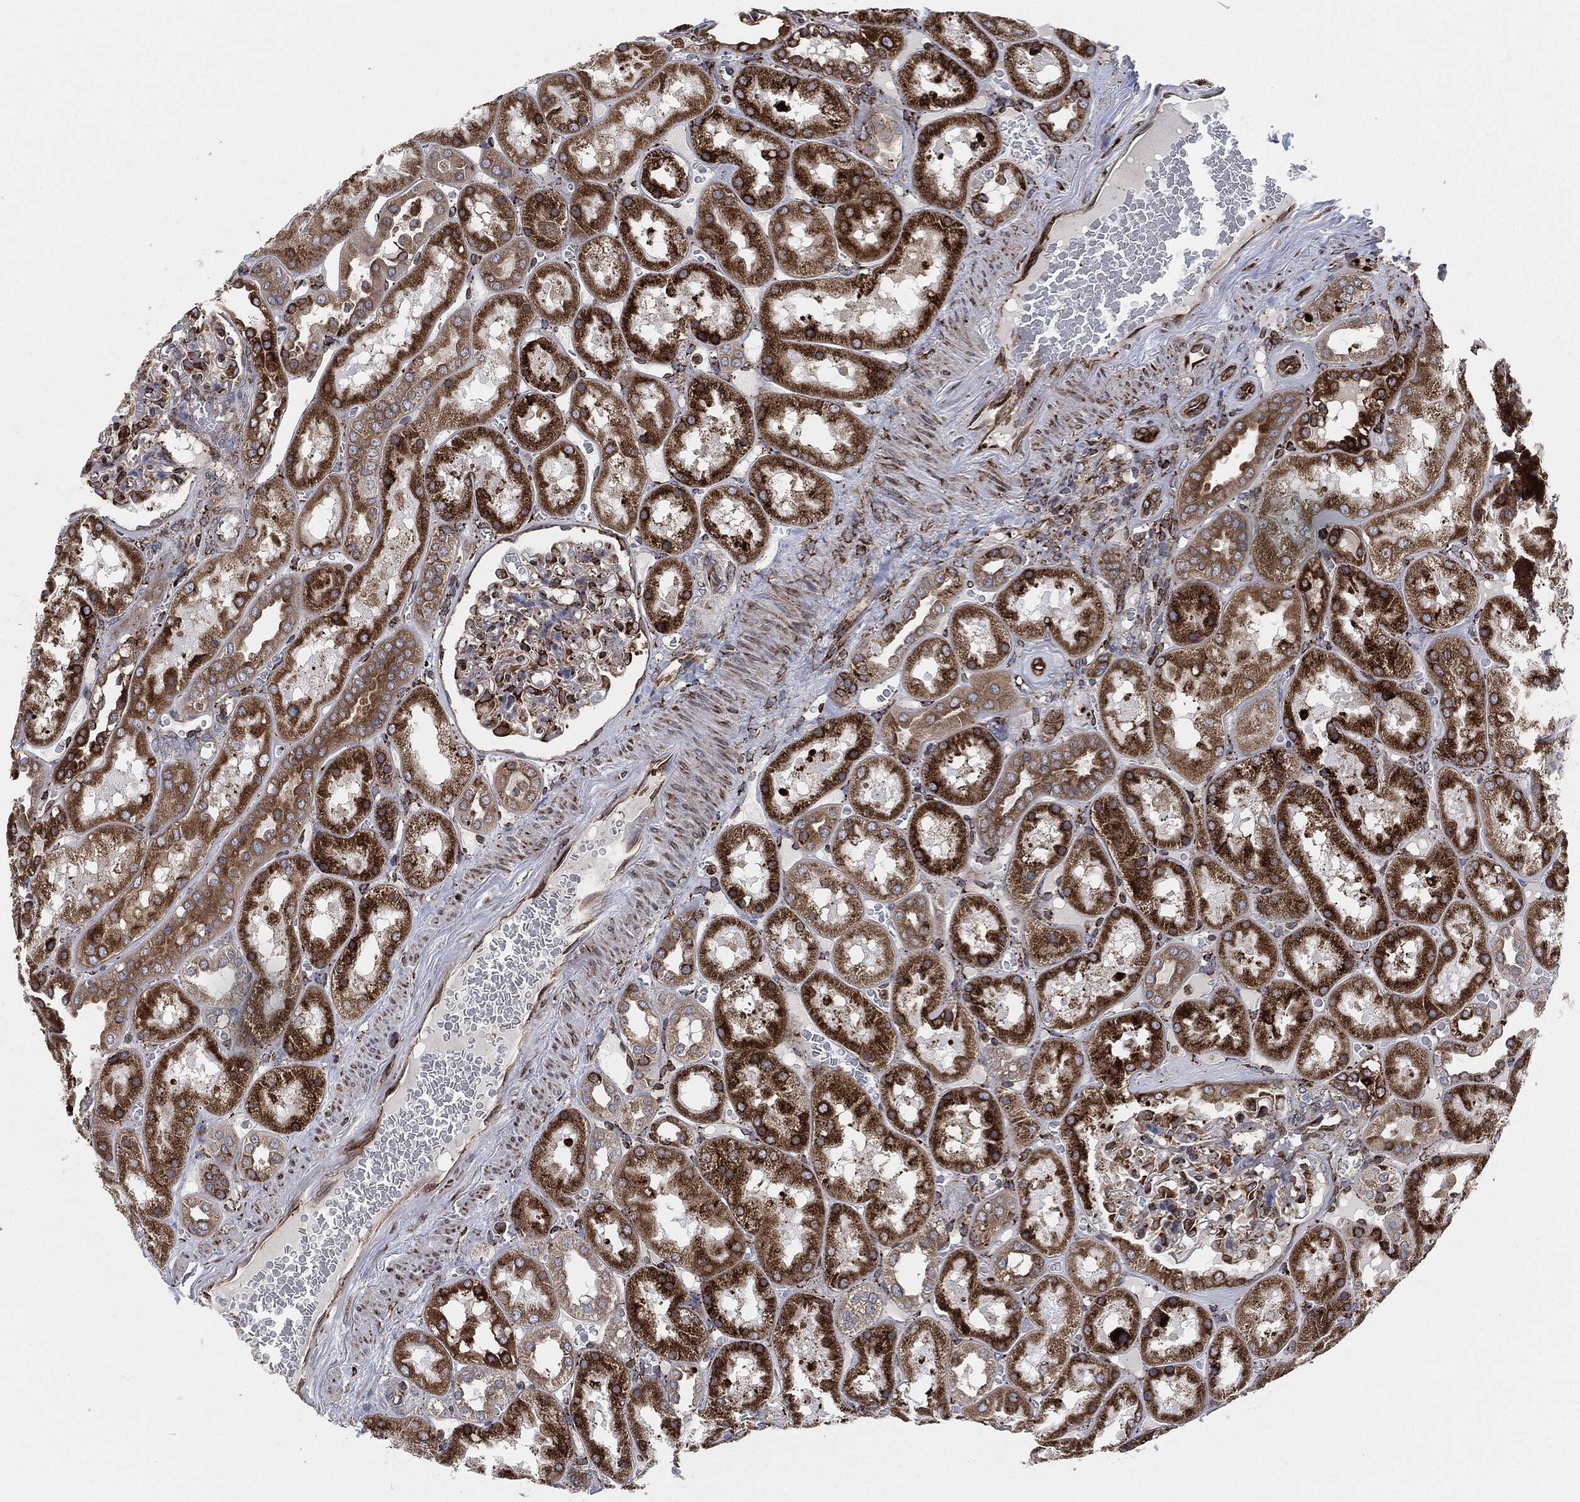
{"staining": {"intensity": "moderate", "quantity": "<25%", "location": "cytoplasmic/membranous"}, "tissue": "kidney", "cell_type": "Cells in glomeruli", "image_type": "normal", "snomed": [{"axis": "morphology", "description": "Normal tissue, NOS"}, {"axis": "topography", "description": "Kidney"}], "caption": "Brown immunohistochemical staining in unremarkable kidney displays moderate cytoplasmic/membranous staining in approximately <25% of cells in glomeruli. The protein is shown in brown color, while the nuclei are stained blue.", "gene": "CALR", "patient": {"sex": "male", "age": 73}}